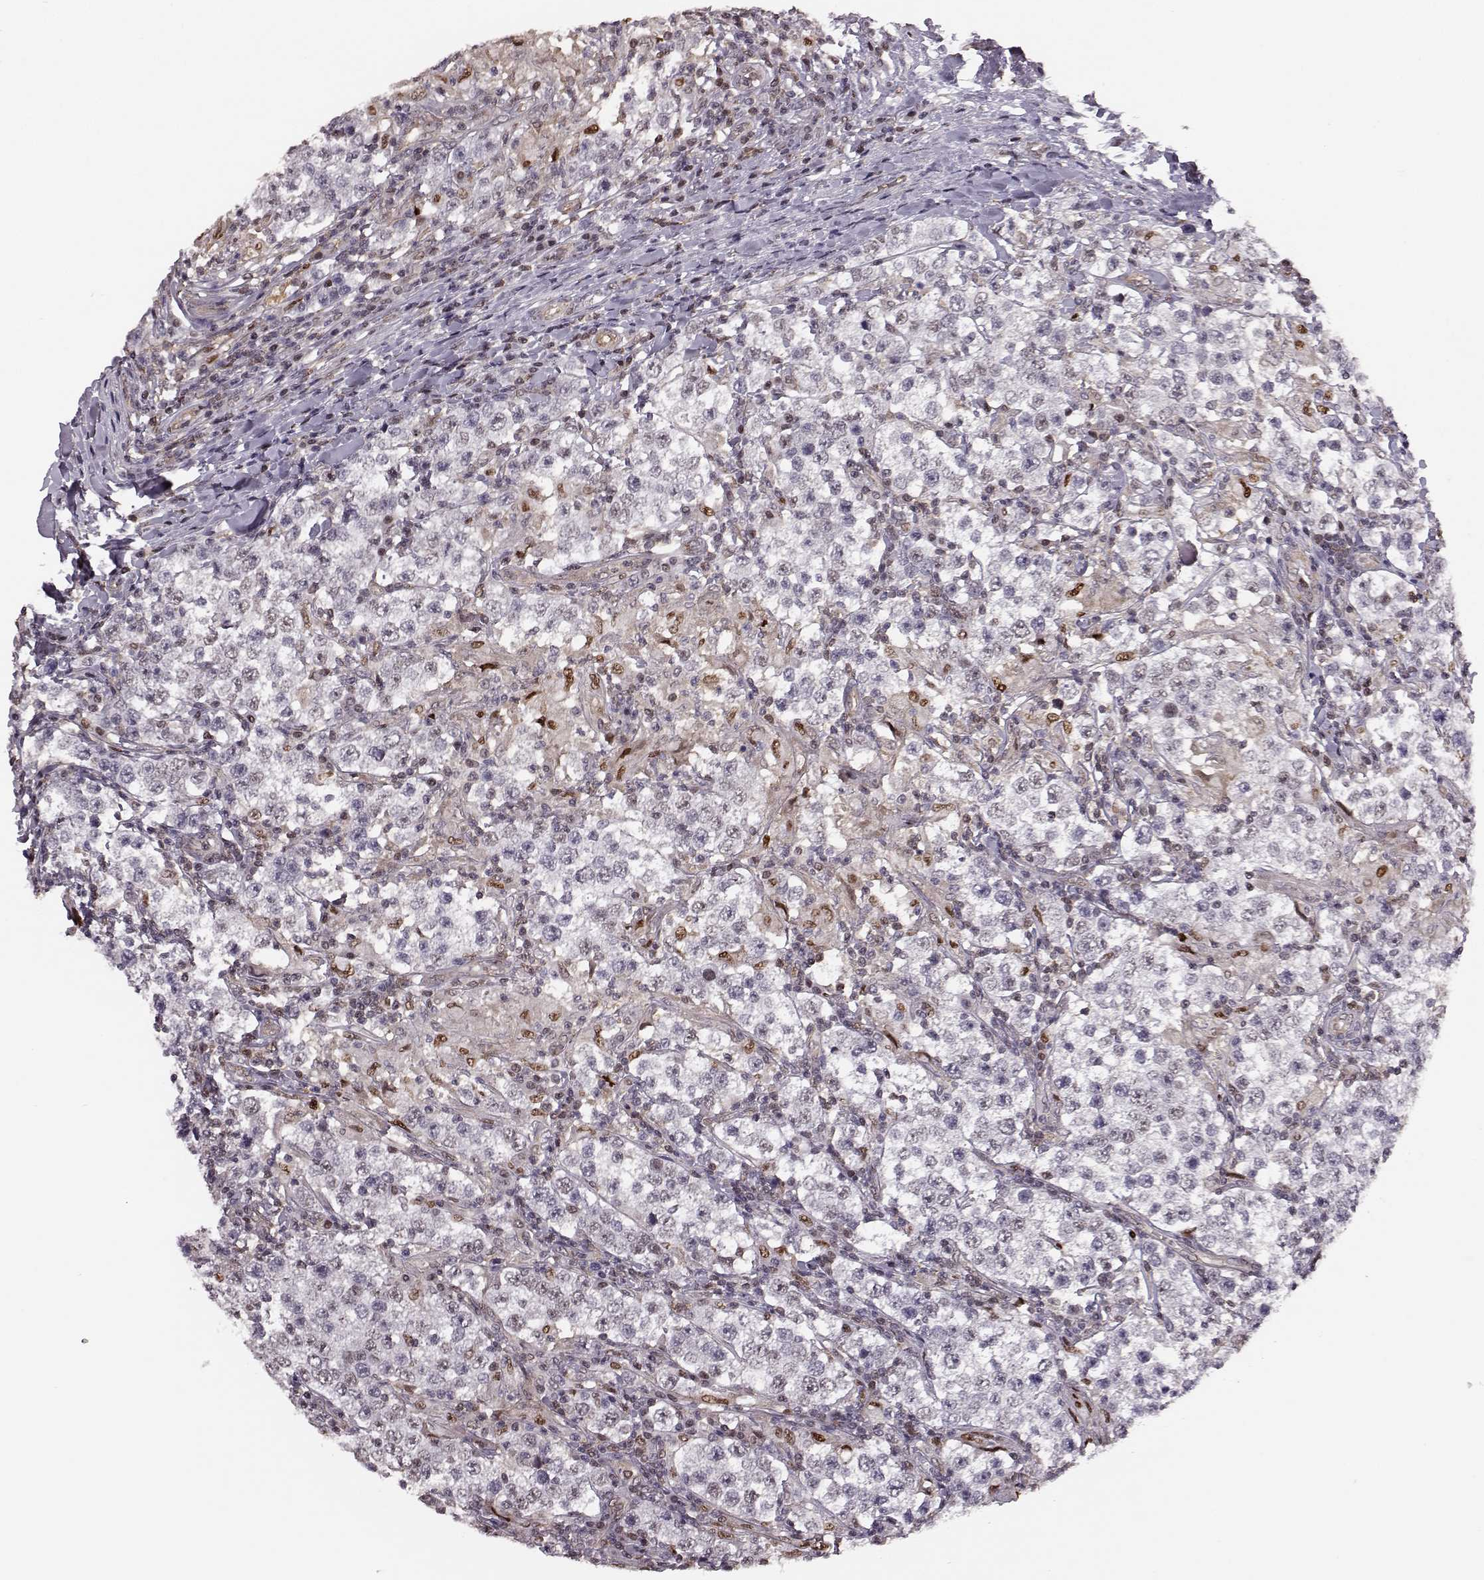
{"staining": {"intensity": "weak", "quantity": "<25%", "location": "nuclear"}, "tissue": "testis cancer", "cell_type": "Tumor cells", "image_type": "cancer", "snomed": [{"axis": "morphology", "description": "Seminoma, NOS"}, {"axis": "morphology", "description": "Carcinoma, Embryonal, NOS"}, {"axis": "topography", "description": "Testis"}], "caption": "Micrograph shows no significant protein staining in tumor cells of testis cancer (embryonal carcinoma). (DAB immunohistochemistry visualized using brightfield microscopy, high magnification).", "gene": "KLF6", "patient": {"sex": "male", "age": 41}}